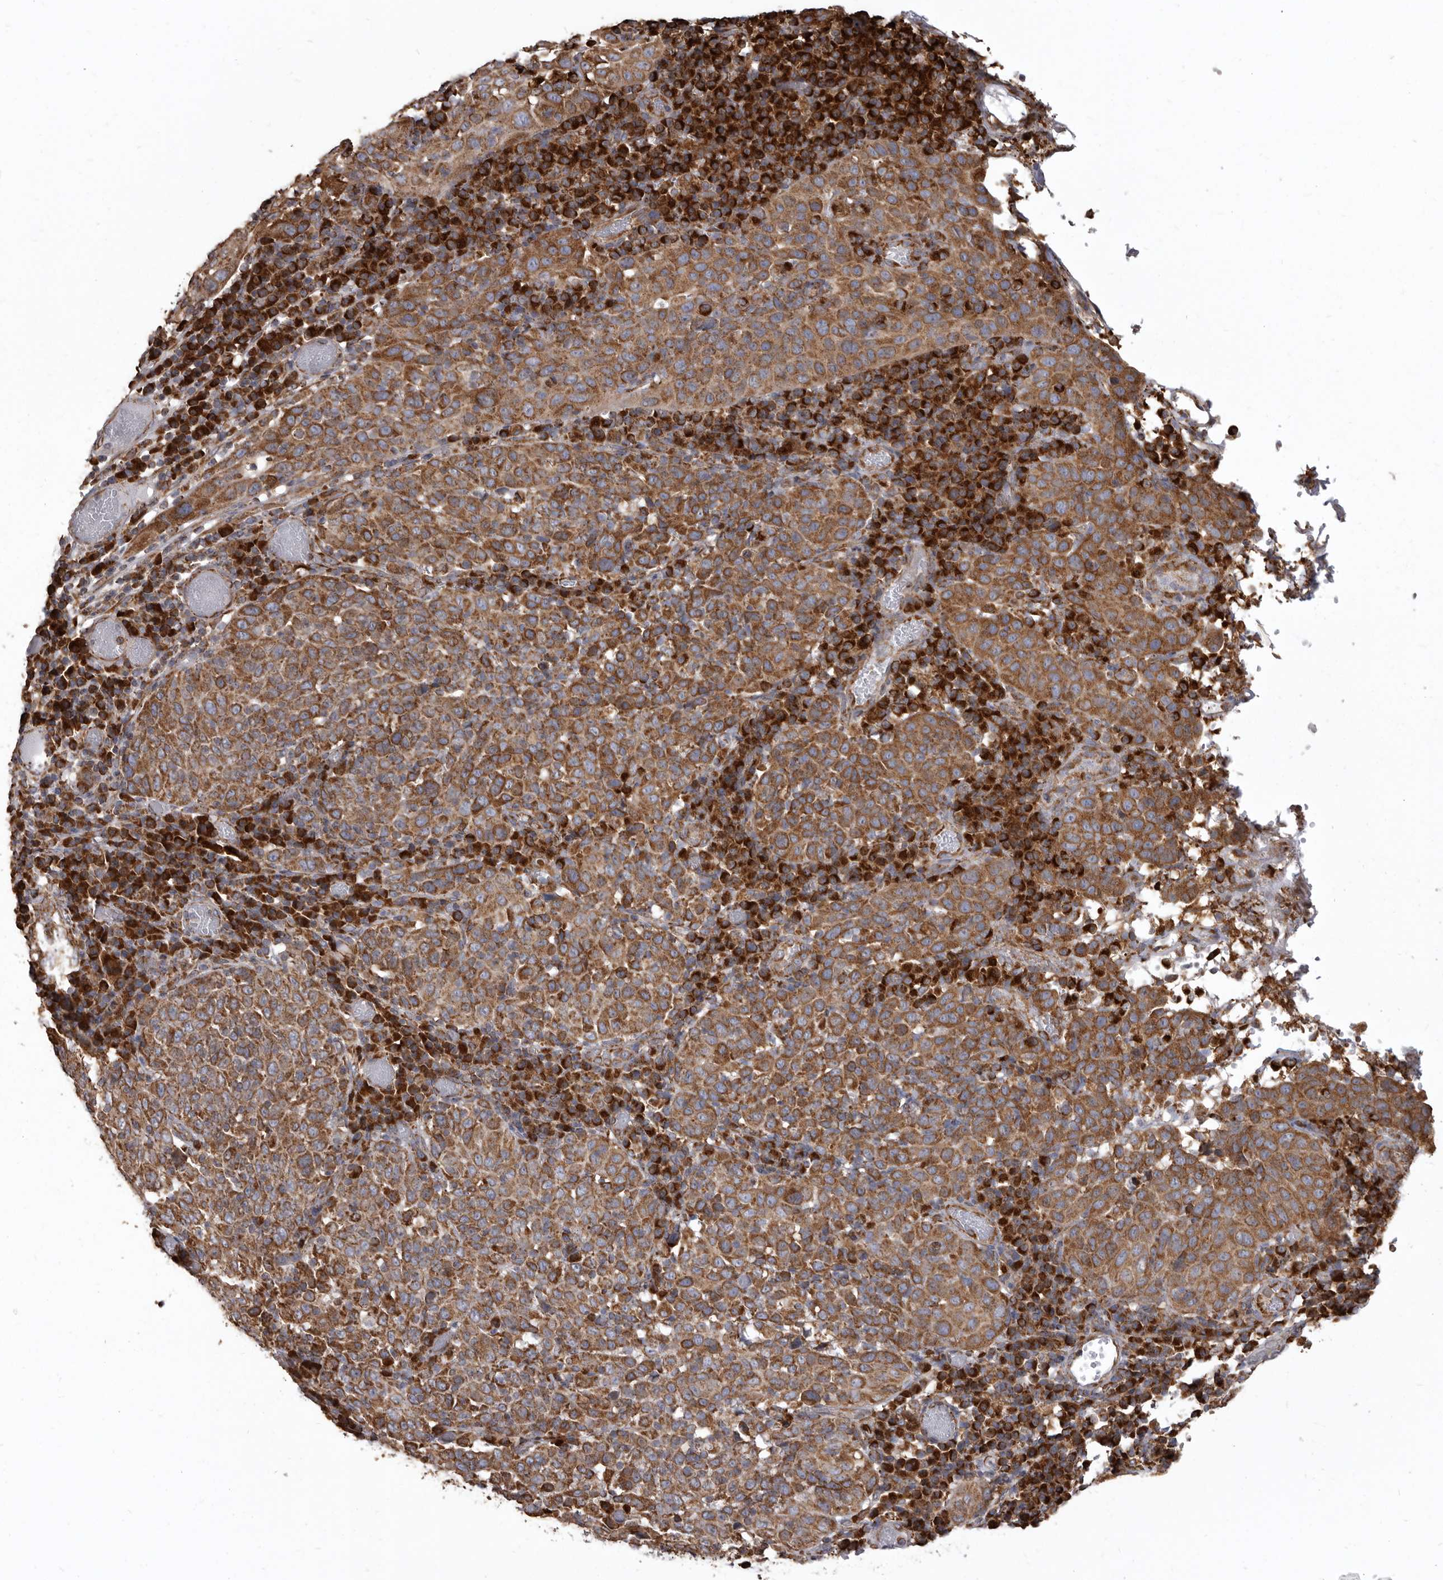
{"staining": {"intensity": "moderate", "quantity": ">75%", "location": "cytoplasmic/membranous"}, "tissue": "cervical cancer", "cell_type": "Tumor cells", "image_type": "cancer", "snomed": [{"axis": "morphology", "description": "Squamous cell carcinoma, NOS"}, {"axis": "topography", "description": "Cervix"}], "caption": "Brown immunohistochemical staining in cervical squamous cell carcinoma displays moderate cytoplasmic/membranous expression in about >75% of tumor cells.", "gene": "CDK5RAP3", "patient": {"sex": "female", "age": 46}}